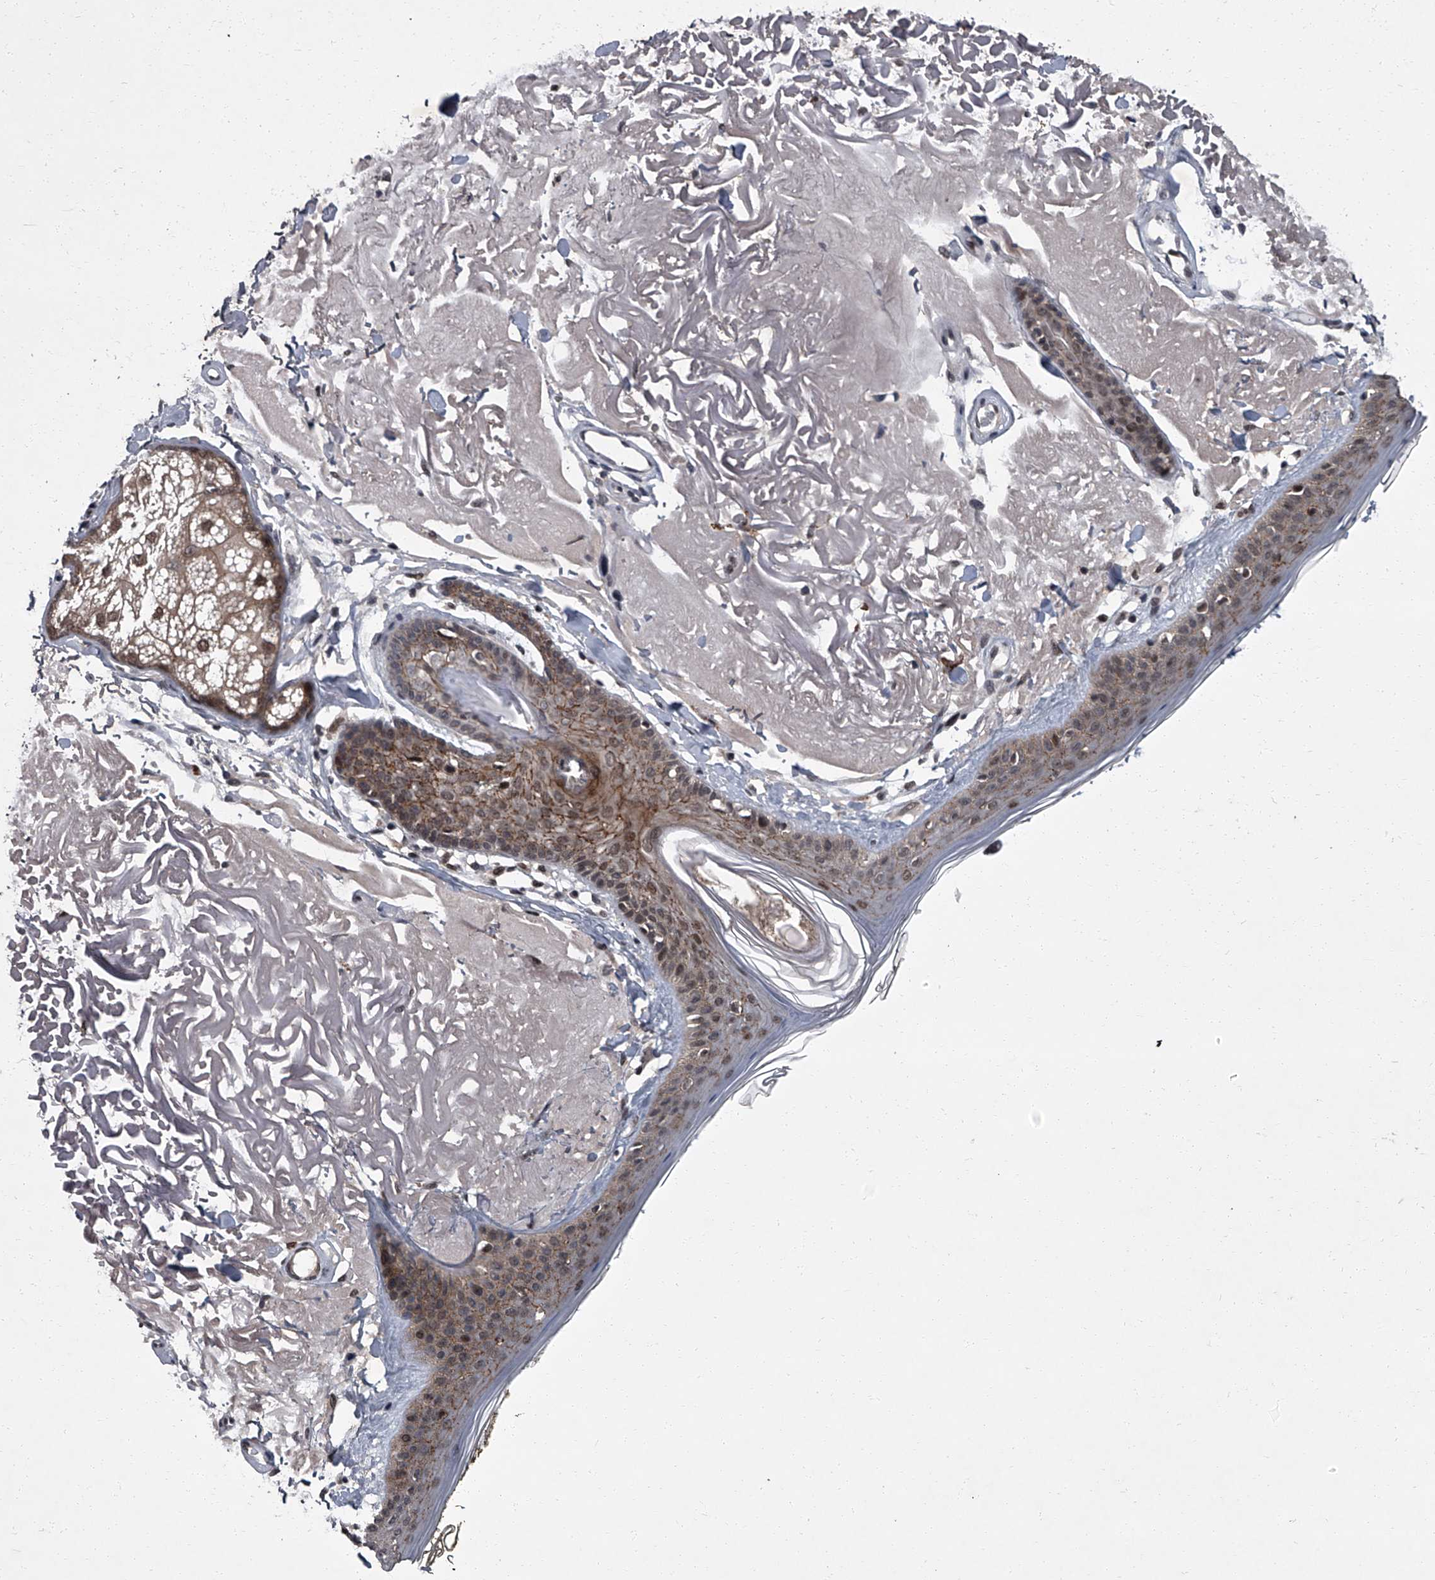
{"staining": {"intensity": "weak", "quantity": "<25%", "location": "cytoplasmic/membranous,nuclear"}, "tissue": "skin", "cell_type": "Fibroblasts", "image_type": "normal", "snomed": [{"axis": "morphology", "description": "Normal tissue, NOS"}, {"axis": "topography", "description": "Skin"}, {"axis": "topography", "description": "Skeletal muscle"}], "caption": "Immunohistochemistry (IHC) of benign skin reveals no positivity in fibroblasts. Brightfield microscopy of immunohistochemistry (IHC) stained with DAB (brown) and hematoxylin (blue), captured at high magnification.", "gene": "ZNF518B", "patient": {"sex": "male", "age": 83}}